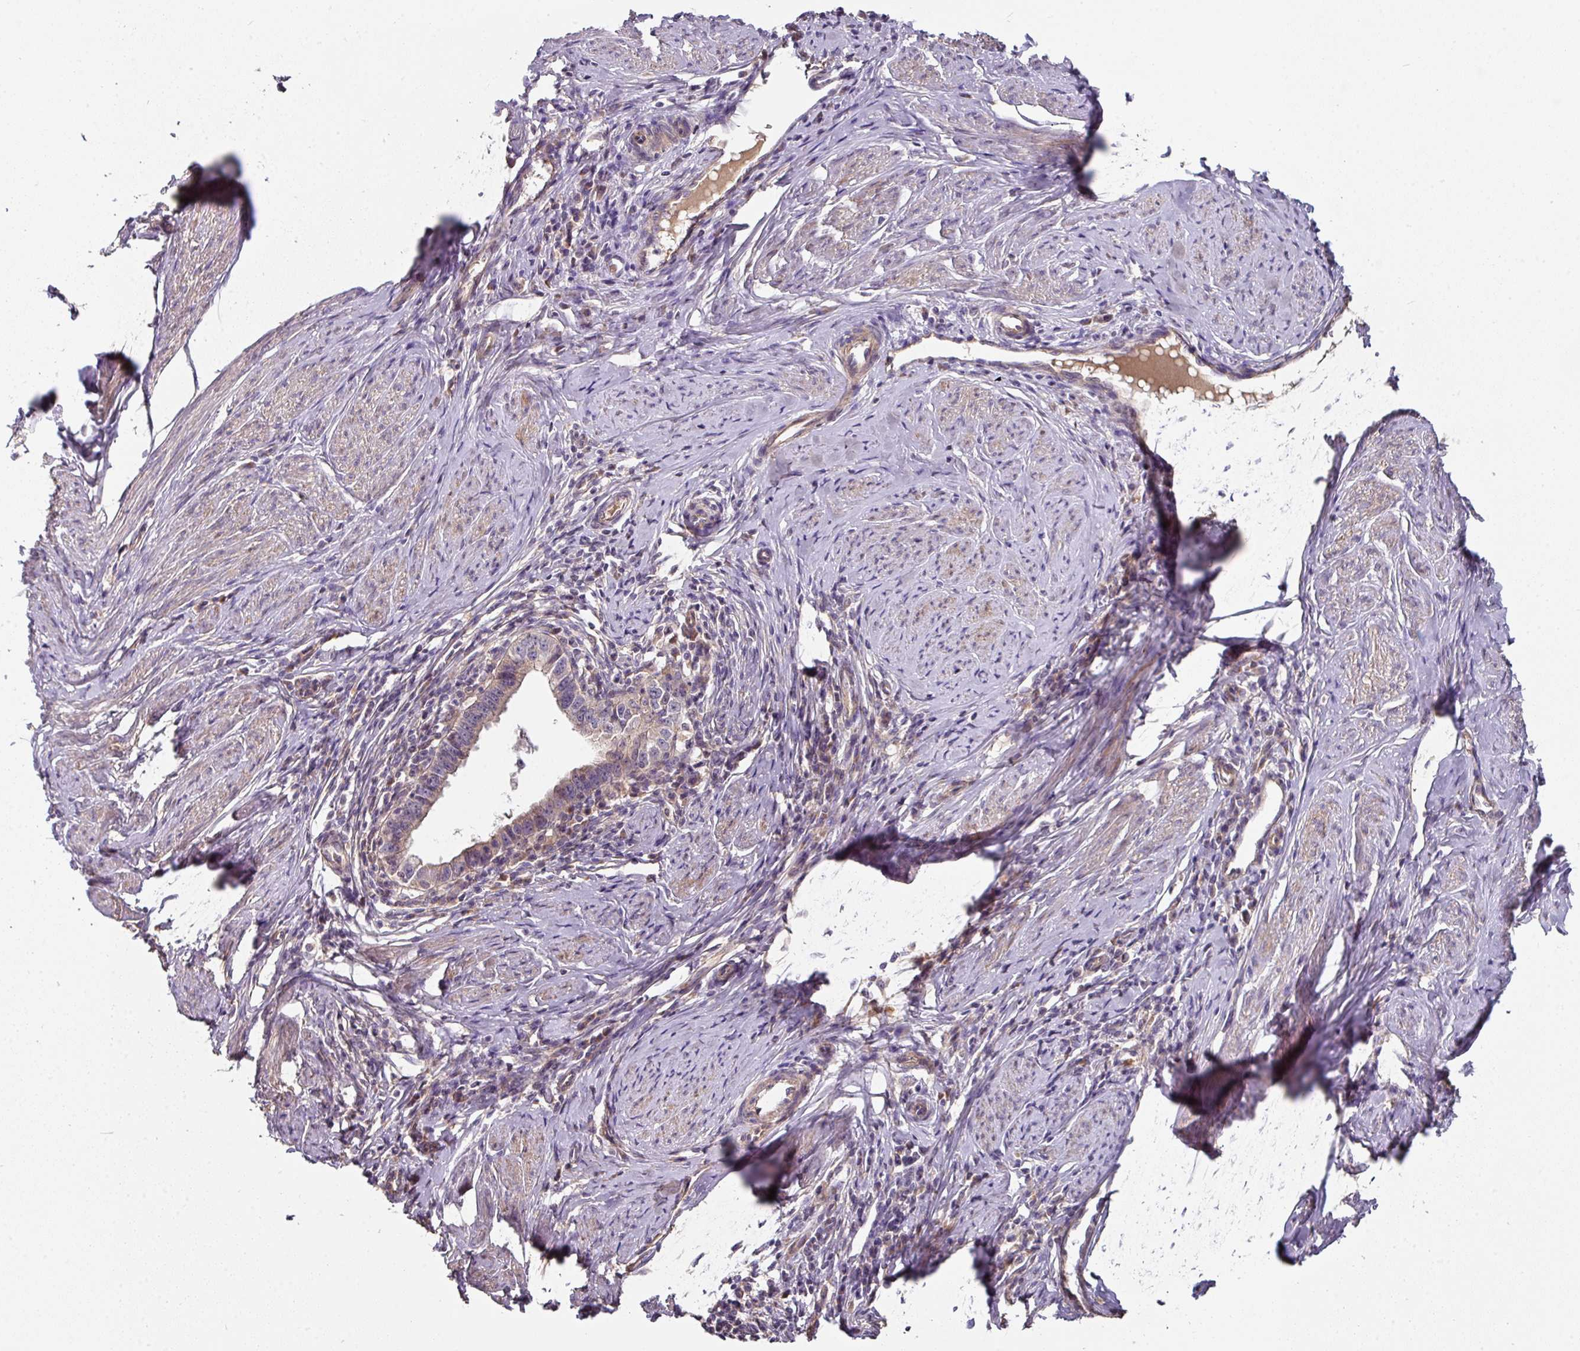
{"staining": {"intensity": "negative", "quantity": "none", "location": "none"}, "tissue": "cervical cancer", "cell_type": "Tumor cells", "image_type": "cancer", "snomed": [{"axis": "morphology", "description": "Adenocarcinoma, NOS"}, {"axis": "topography", "description": "Cervix"}], "caption": "Cervical cancer stained for a protein using IHC exhibits no staining tumor cells.", "gene": "C4orf48", "patient": {"sex": "female", "age": 36}}